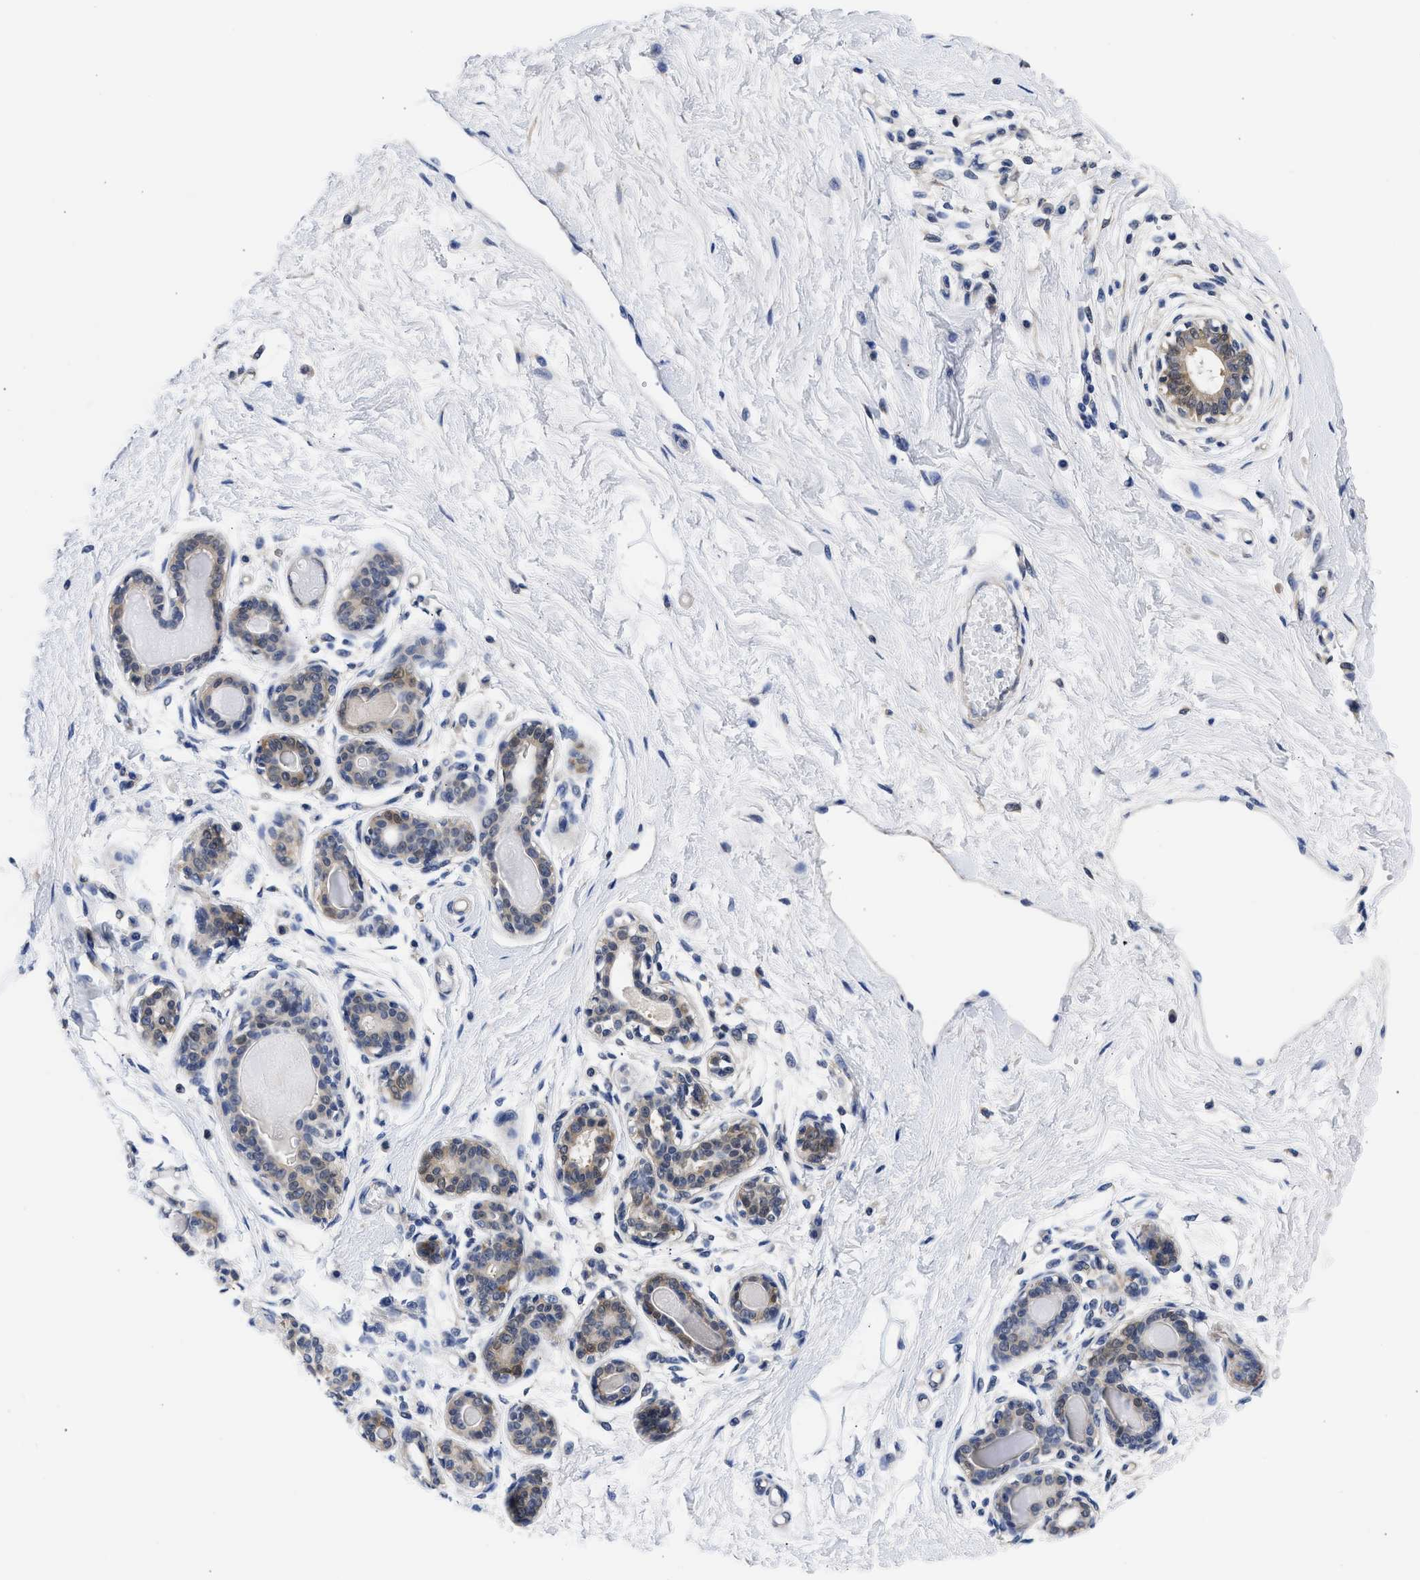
{"staining": {"intensity": "negative", "quantity": "none", "location": "none"}, "tissue": "breast", "cell_type": "Adipocytes", "image_type": "normal", "snomed": [{"axis": "morphology", "description": "Normal tissue, NOS"}, {"axis": "topography", "description": "Breast"}], "caption": "Immunohistochemistry (IHC) histopathology image of unremarkable human breast stained for a protein (brown), which reveals no positivity in adipocytes.", "gene": "XPO5", "patient": {"sex": "female", "age": 45}}